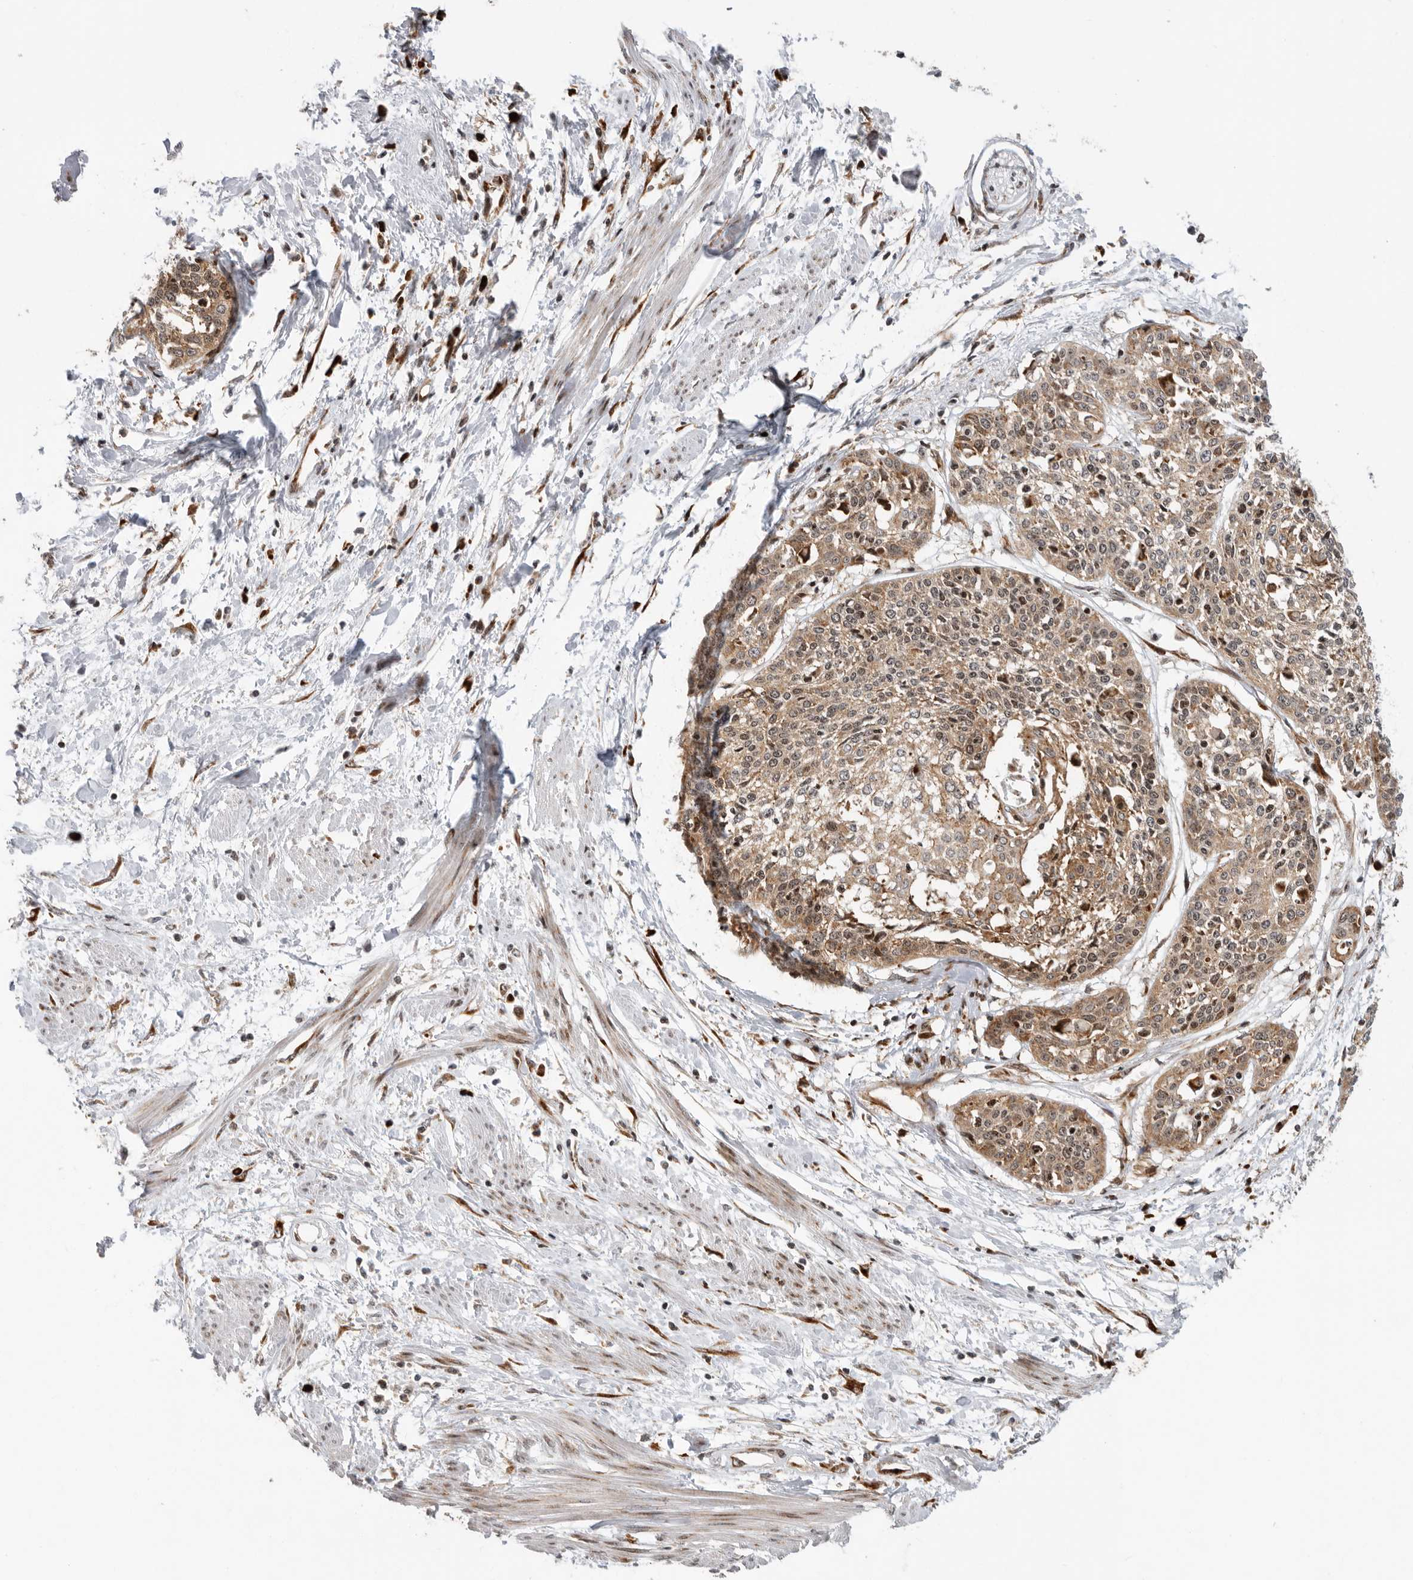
{"staining": {"intensity": "moderate", "quantity": "25%-75%", "location": "cytoplasmic/membranous"}, "tissue": "cervical cancer", "cell_type": "Tumor cells", "image_type": "cancer", "snomed": [{"axis": "morphology", "description": "Squamous cell carcinoma, NOS"}, {"axis": "topography", "description": "Cervix"}], "caption": "DAB immunohistochemical staining of human cervical cancer (squamous cell carcinoma) demonstrates moderate cytoplasmic/membranous protein positivity in approximately 25%-75% of tumor cells.", "gene": "FZD3", "patient": {"sex": "female", "age": 57}}